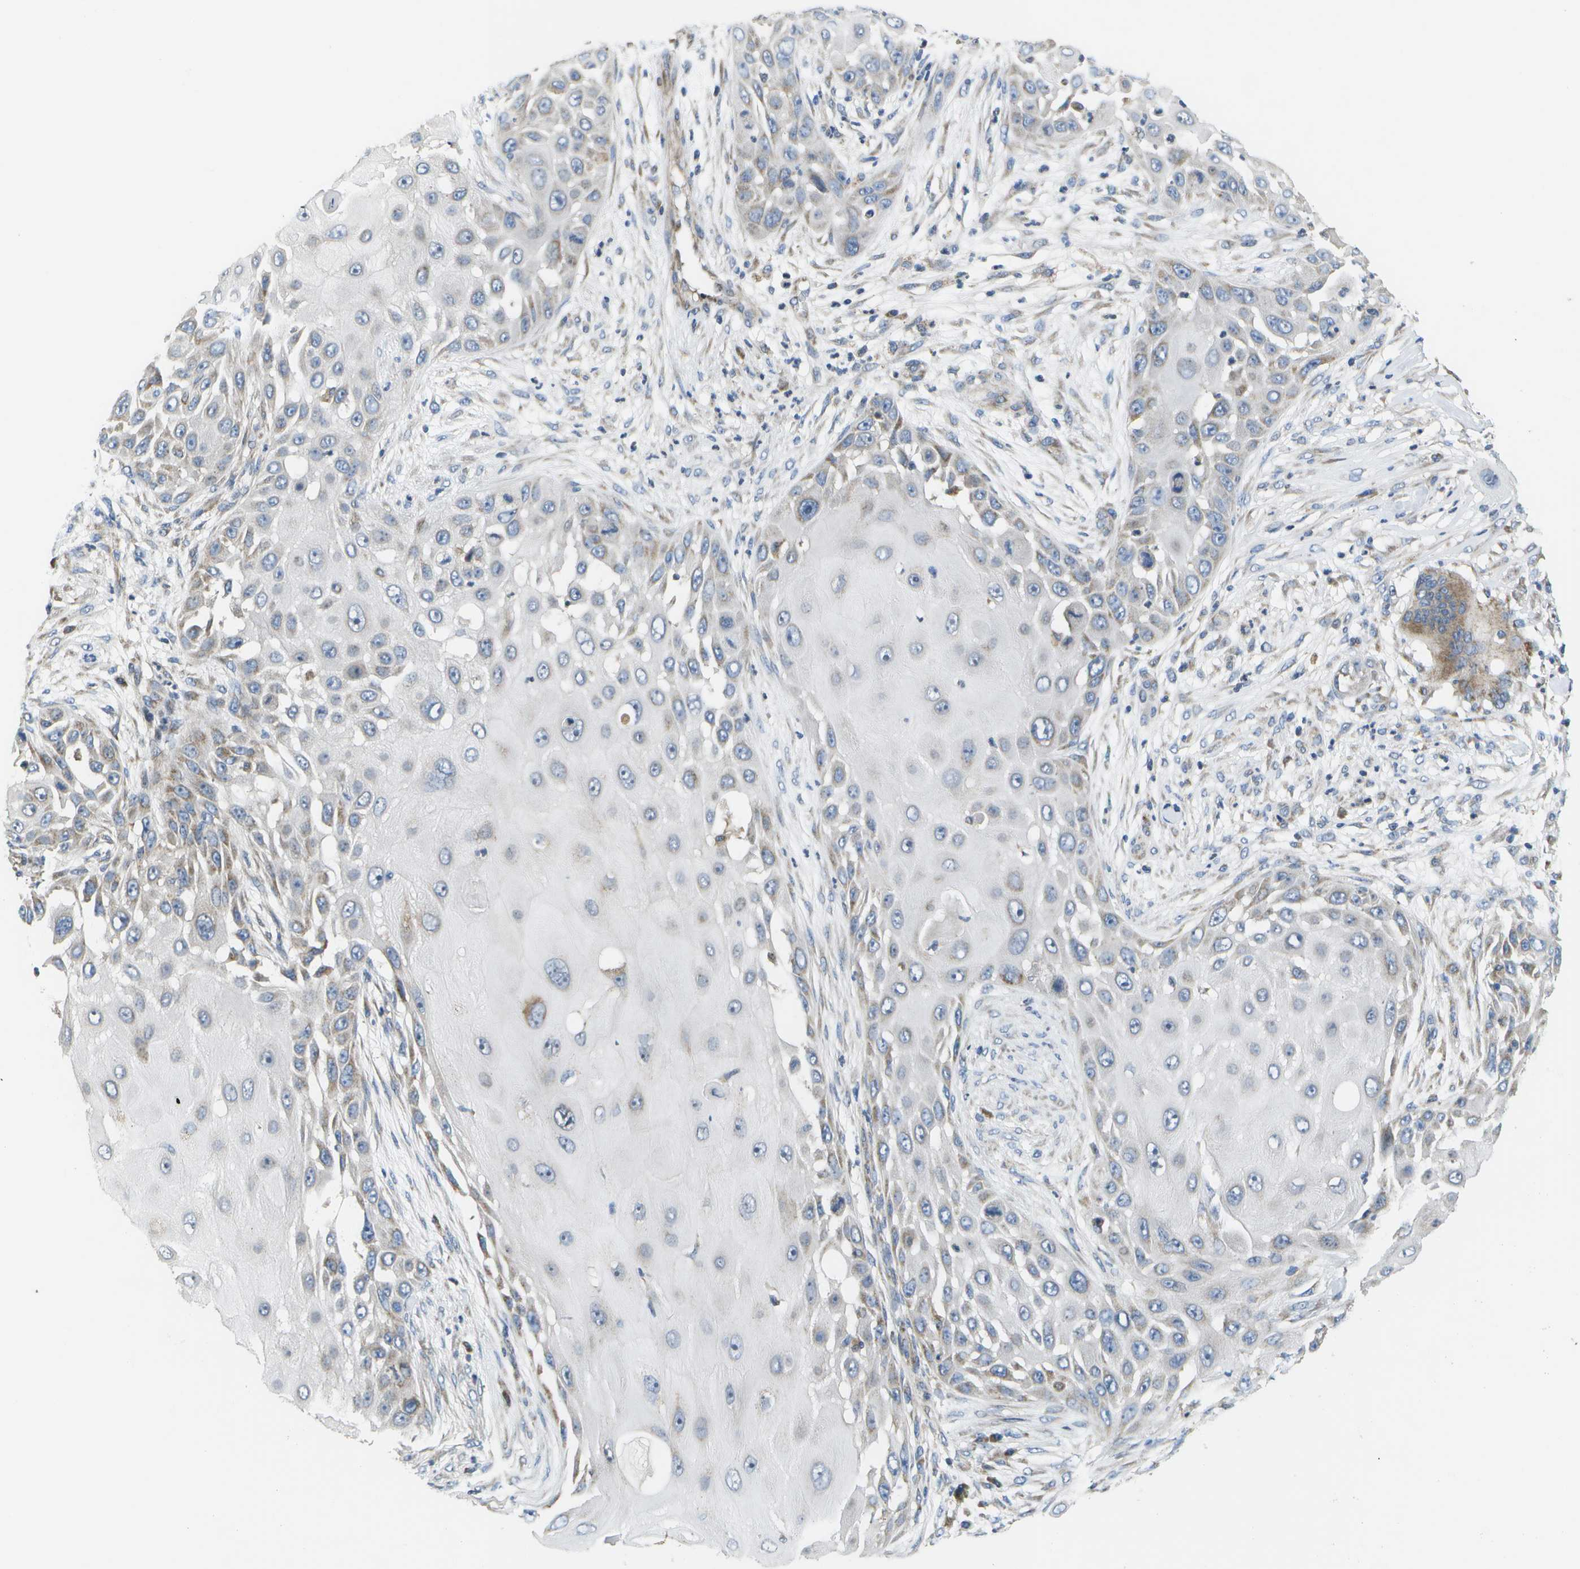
{"staining": {"intensity": "moderate", "quantity": "<25%", "location": "cytoplasmic/membranous"}, "tissue": "skin cancer", "cell_type": "Tumor cells", "image_type": "cancer", "snomed": [{"axis": "morphology", "description": "Squamous cell carcinoma, NOS"}, {"axis": "topography", "description": "Skin"}], "caption": "A brown stain labels moderate cytoplasmic/membranous positivity of a protein in human squamous cell carcinoma (skin) tumor cells.", "gene": "HADHA", "patient": {"sex": "female", "age": 44}}